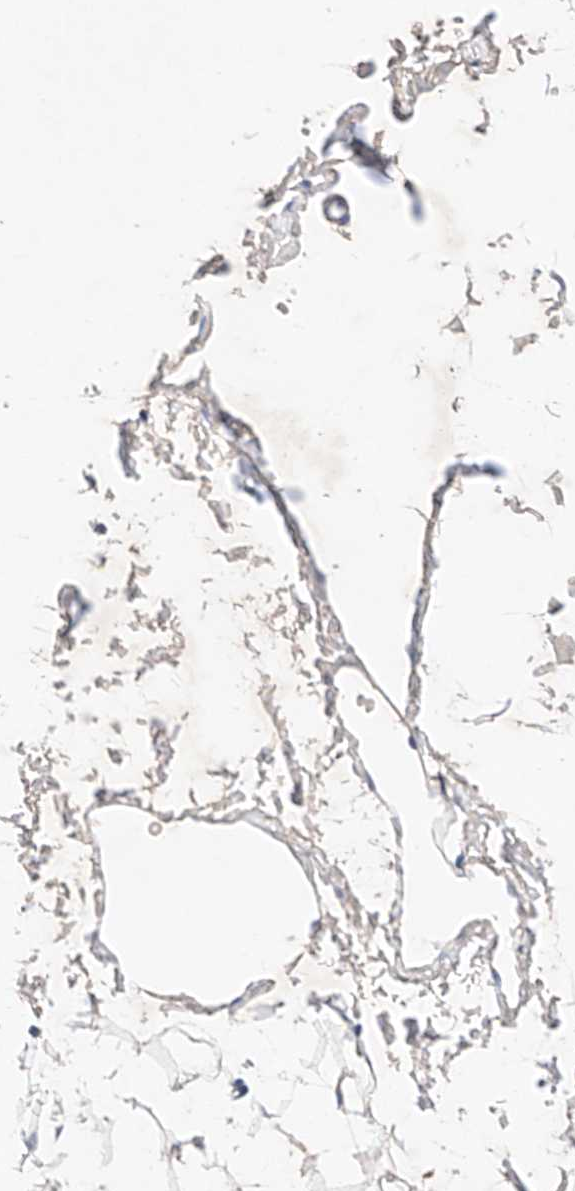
{"staining": {"intensity": "negative", "quantity": "none", "location": "none"}, "tissue": "adipose tissue", "cell_type": "Adipocytes", "image_type": "normal", "snomed": [{"axis": "morphology", "description": "Normal tissue, NOS"}, {"axis": "topography", "description": "Breast"}], "caption": "Protein analysis of unremarkable adipose tissue exhibits no significant staining in adipocytes.", "gene": "ZNF124", "patient": {"sex": "female", "age": 23}}